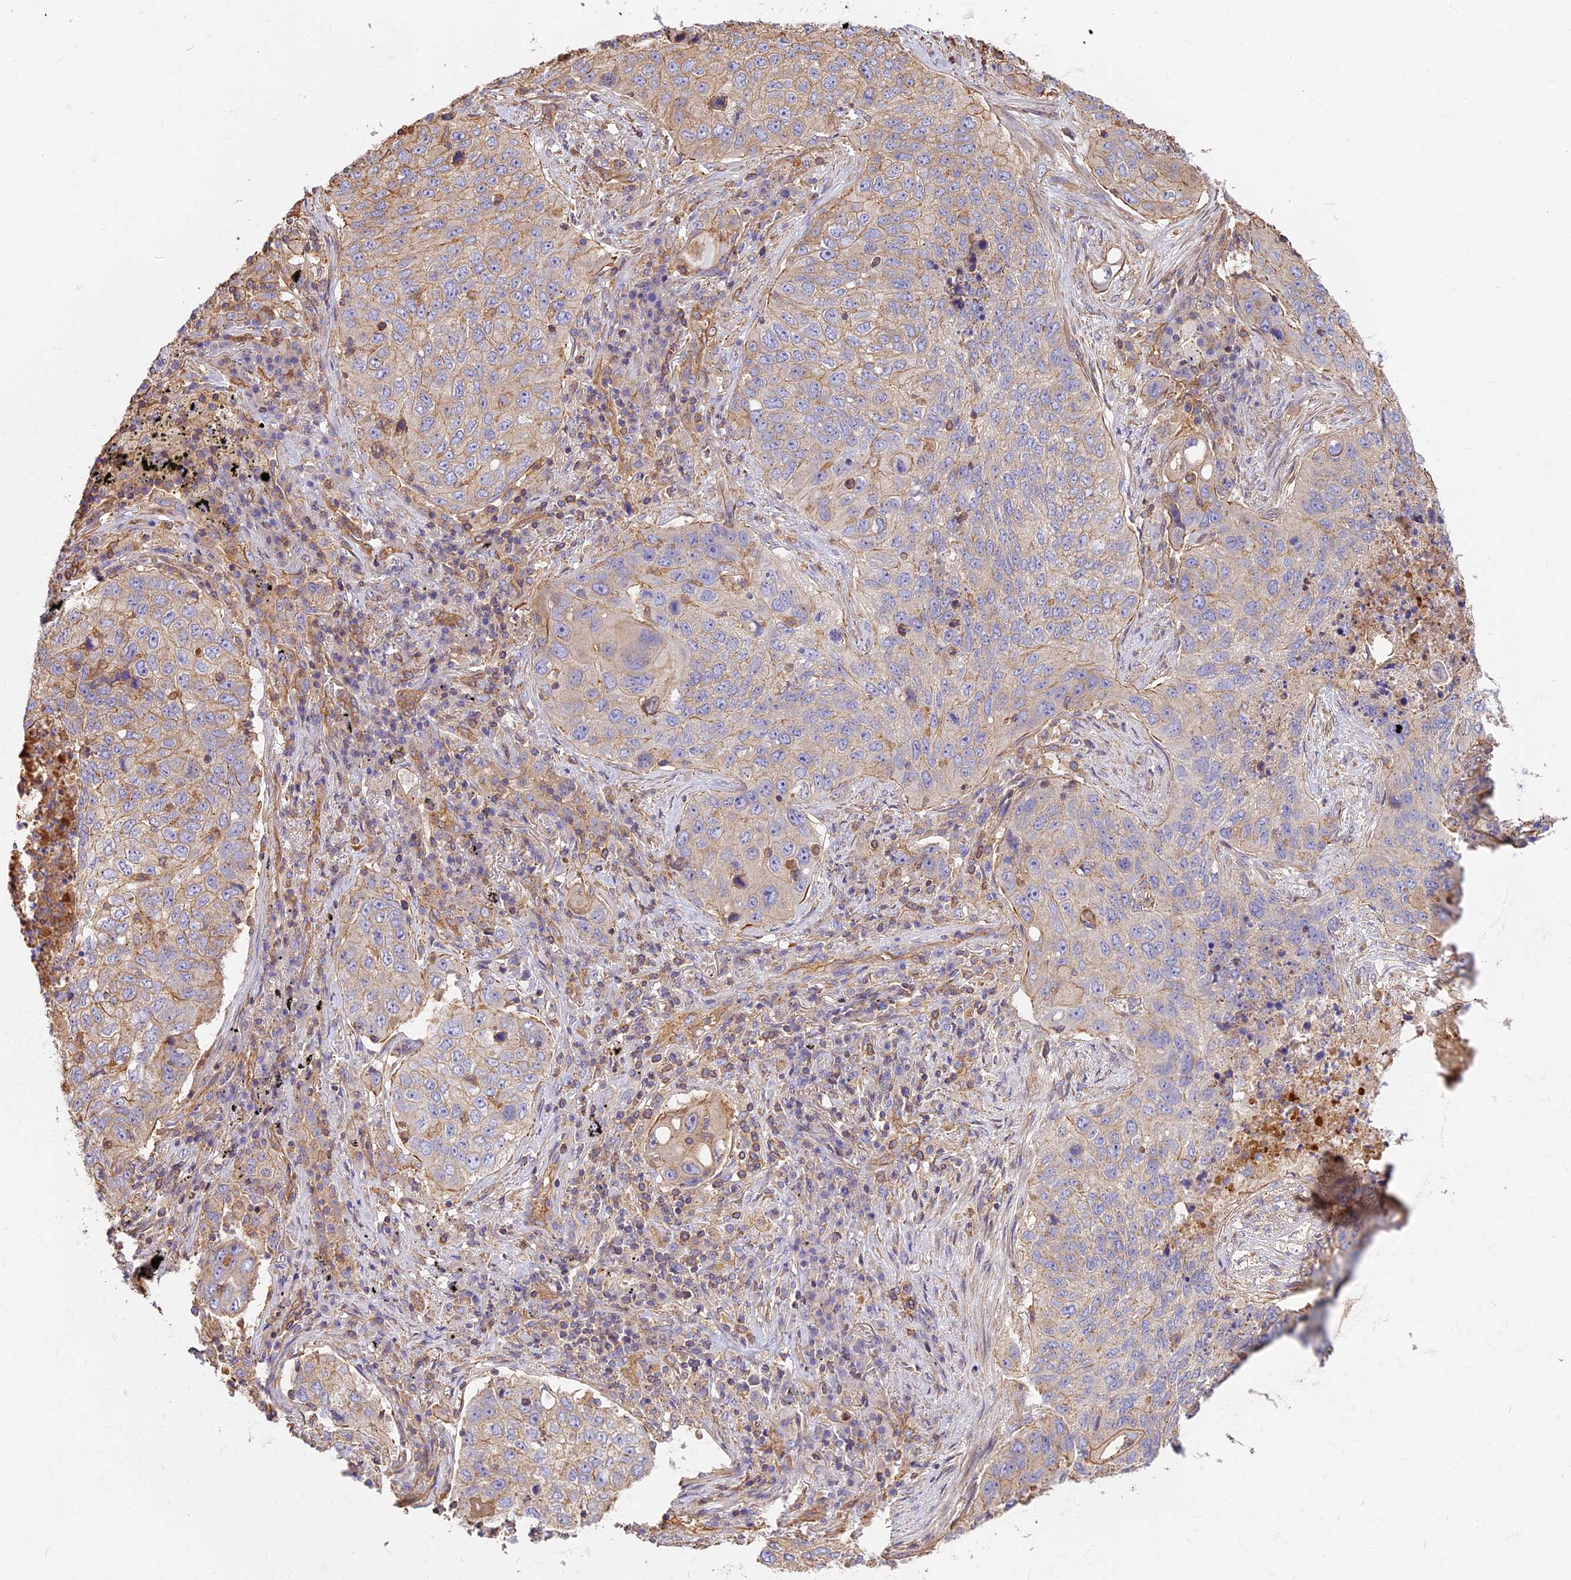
{"staining": {"intensity": "weak", "quantity": "25%-75%", "location": "cytoplasmic/membranous"}, "tissue": "lung cancer", "cell_type": "Tumor cells", "image_type": "cancer", "snomed": [{"axis": "morphology", "description": "Squamous cell carcinoma, NOS"}, {"axis": "topography", "description": "Lung"}], "caption": "Tumor cells reveal weak cytoplasmic/membranous staining in approximately 25%-75% of cells in squamous cell carcinoma (lung).", "gene": "VPS18", "patient": {"sex": "female", "age": 63}}